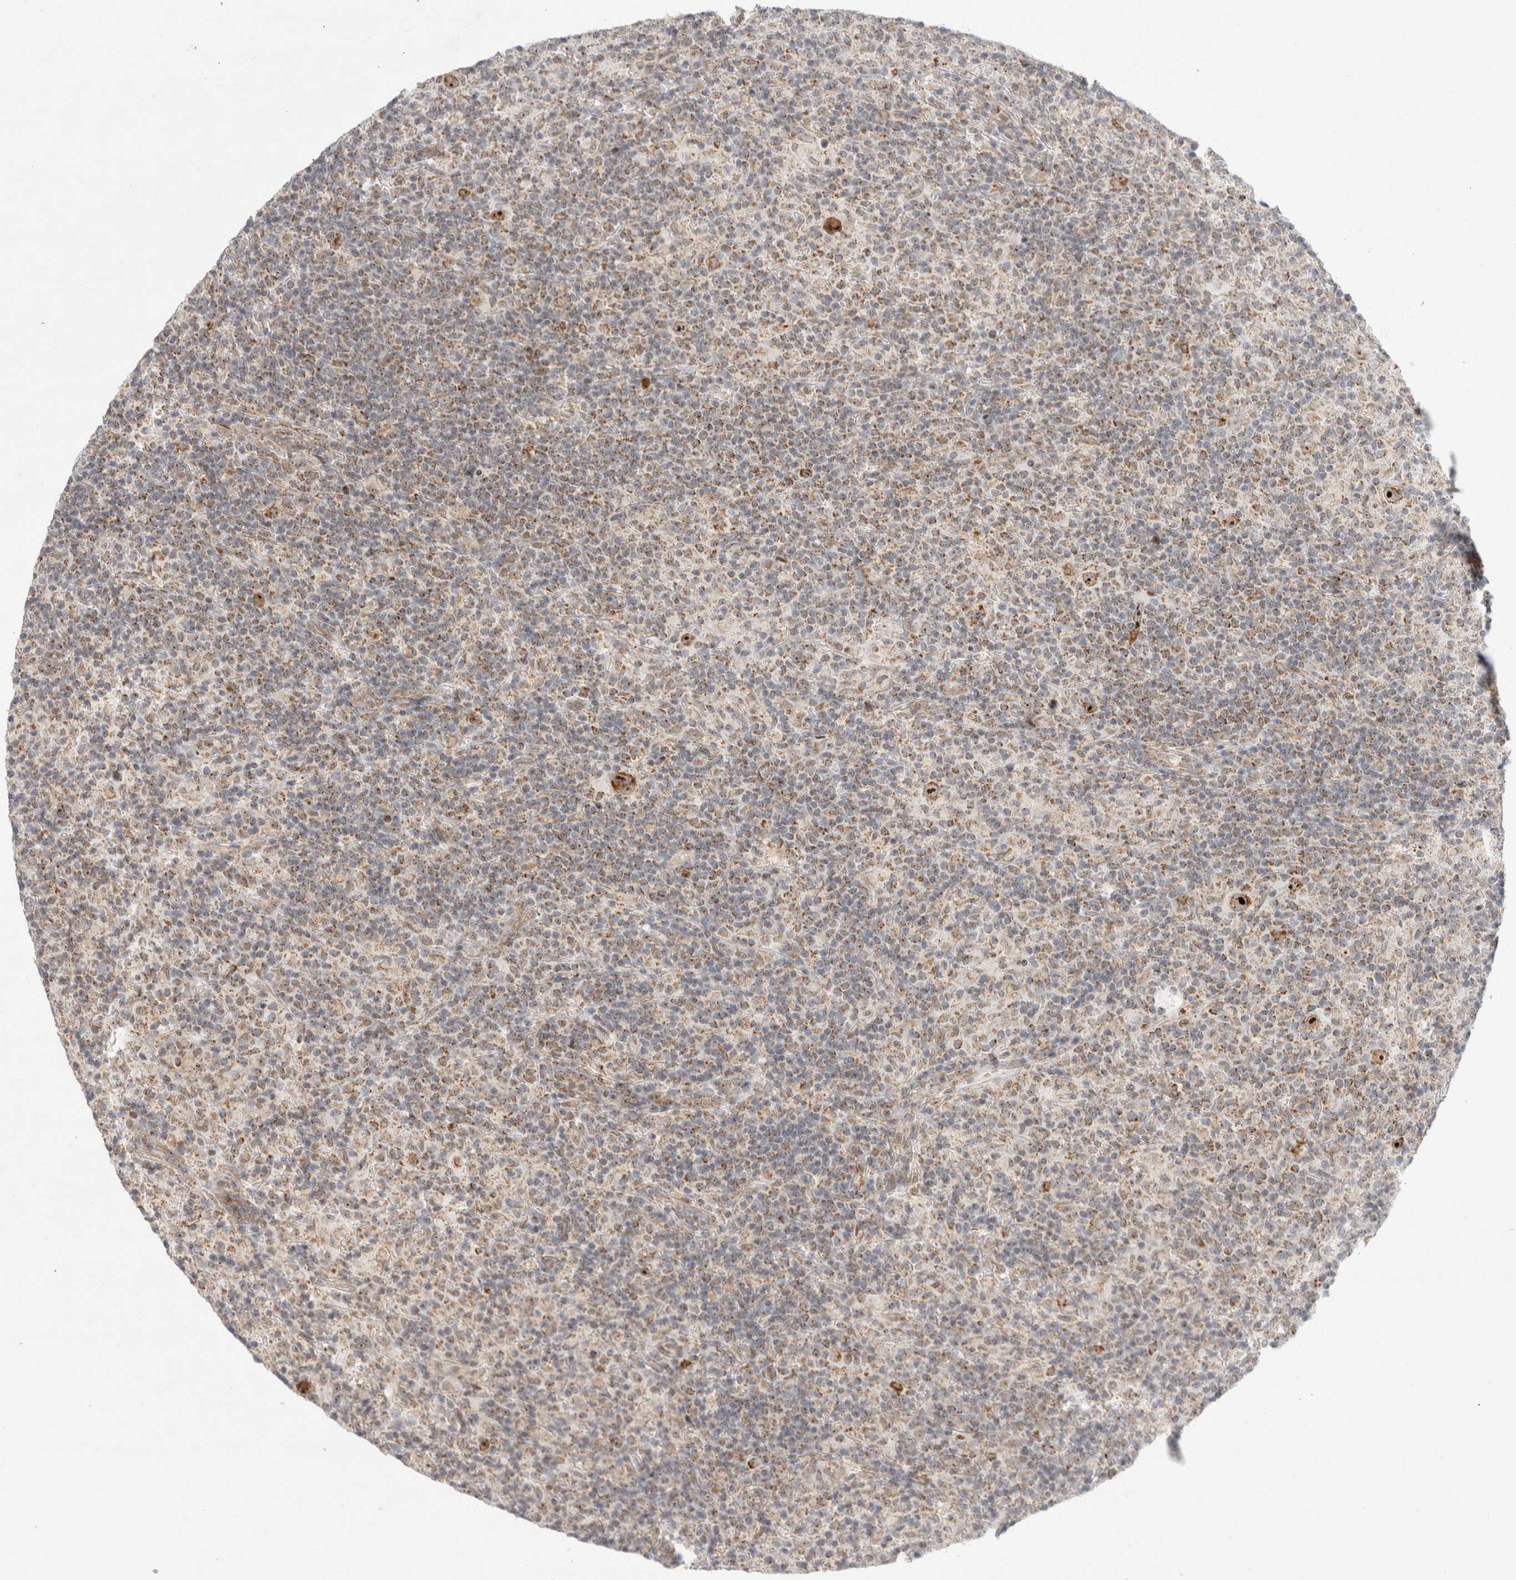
{"staining": {"intensity": "strong", "quantity": ">75%", "location": "cytoplasmic/membranous,nuclear"}, "tissue": "lymphoma", "cell_type": "Tumor cells", "image_type": "cancer", "snomed": [{"axis": "morphology", "description": "Hodgkin's disease, NOS"}, {"axis": "topography", "description": "Lymph node"}], "caption": "Protein expression analysis of human Hodgkin's disease reveals strong cytoplasmic/membranous and nuclear positivity in approximately >75% of tumor cells. Using DAB (3,3'-diaminobenzidine) (brown) and hematoxylin (blue) stains, captured at high magnification using brightfield microscopy.", "gene": "MRPL37", "patient": {"sex": "male", "age": 70}}